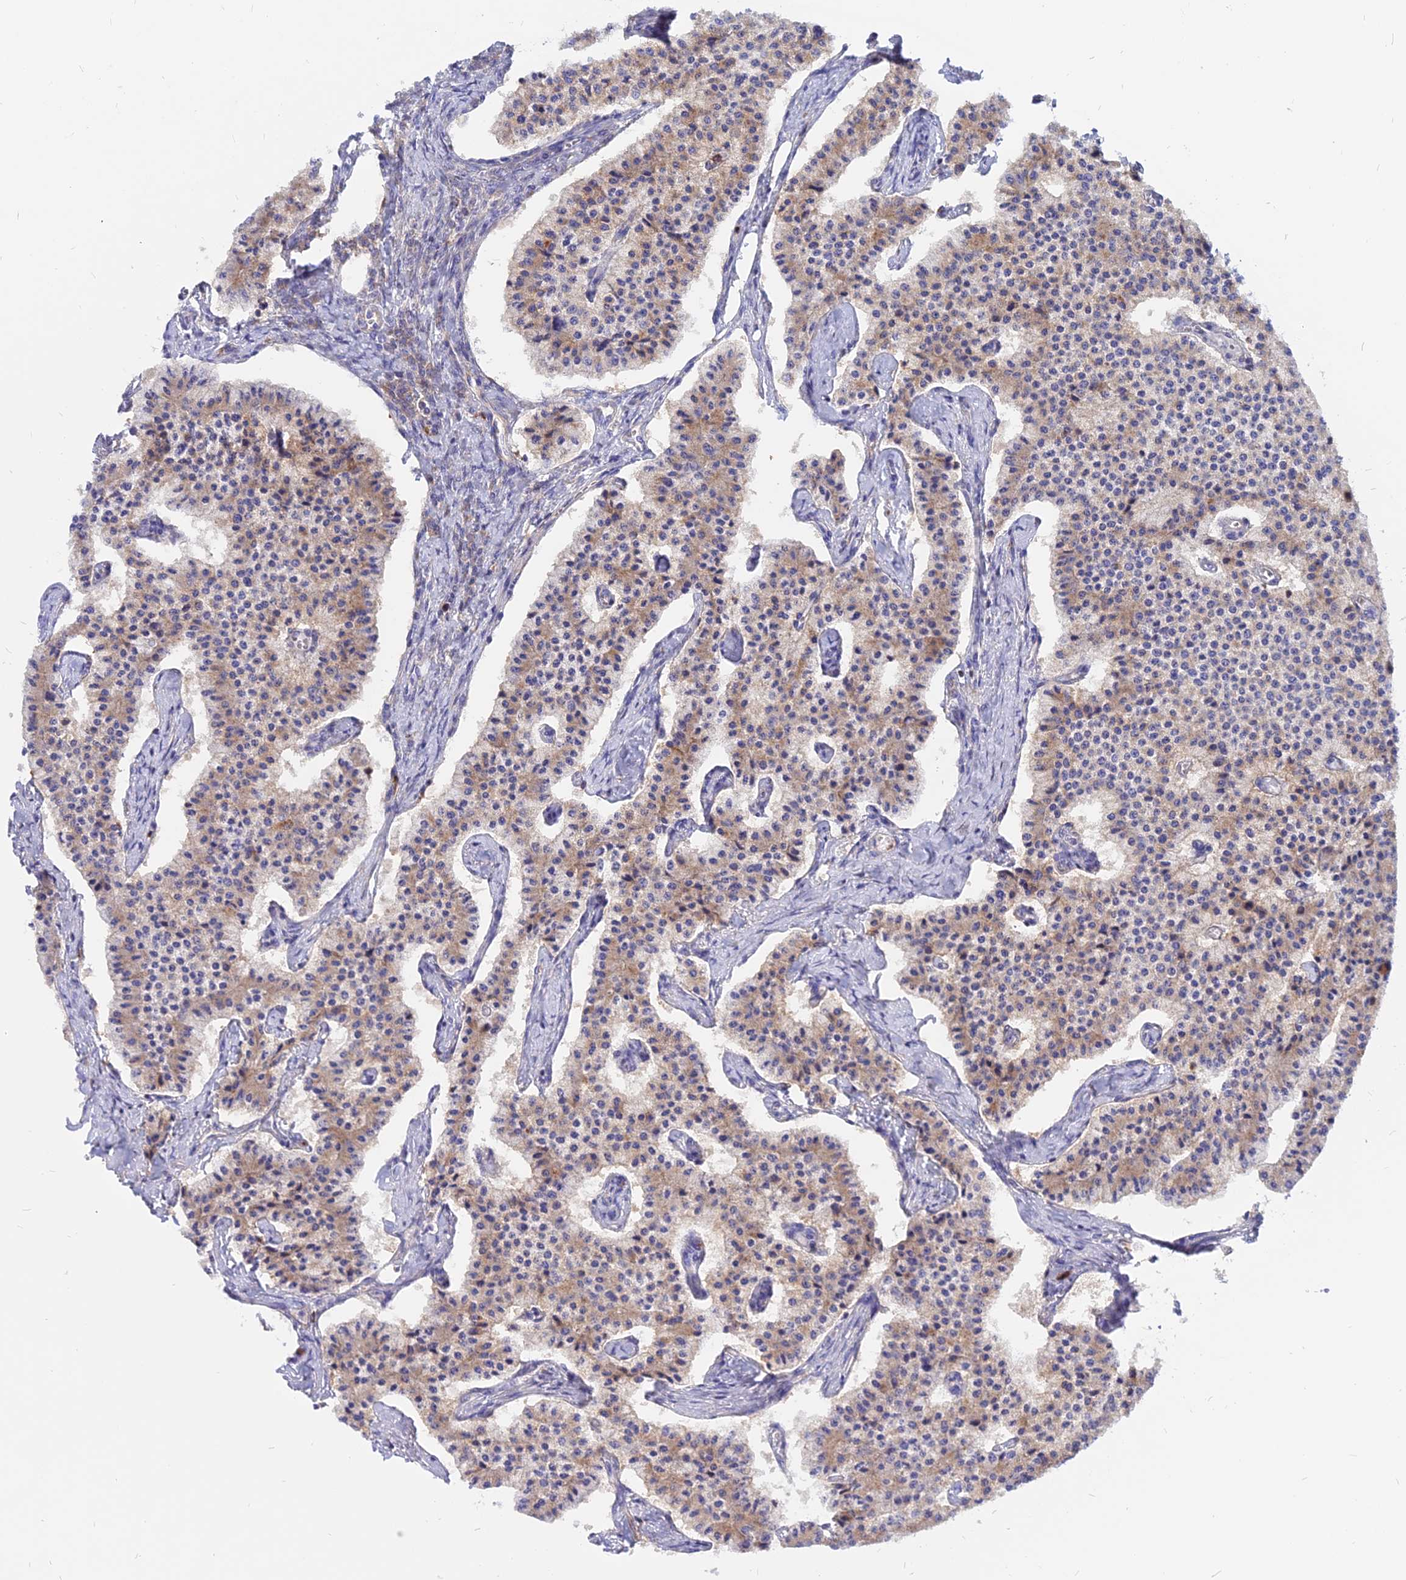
{"staining": {"intensity": "moderate", "quantity": ">75%", "location": "cytoplasmic/membranous"}, "tissue": "carcinoid", "cell_type": "Tumor cells", "image_type": "cancer", "snomed": [{"axis": "morphology", "description": "Carcinoid, malignant, NOS"}, {"axis": "topography", "description": "Colon"}], "caption": "About >75% of tumor cells in carcinoid (malignant) display moderate cytoplasmic/membranous protein staining as visualized by brown immunohistochemical staining.", "gene": "AGTRAP", "patient": {"sex": "female", "age": 52}}